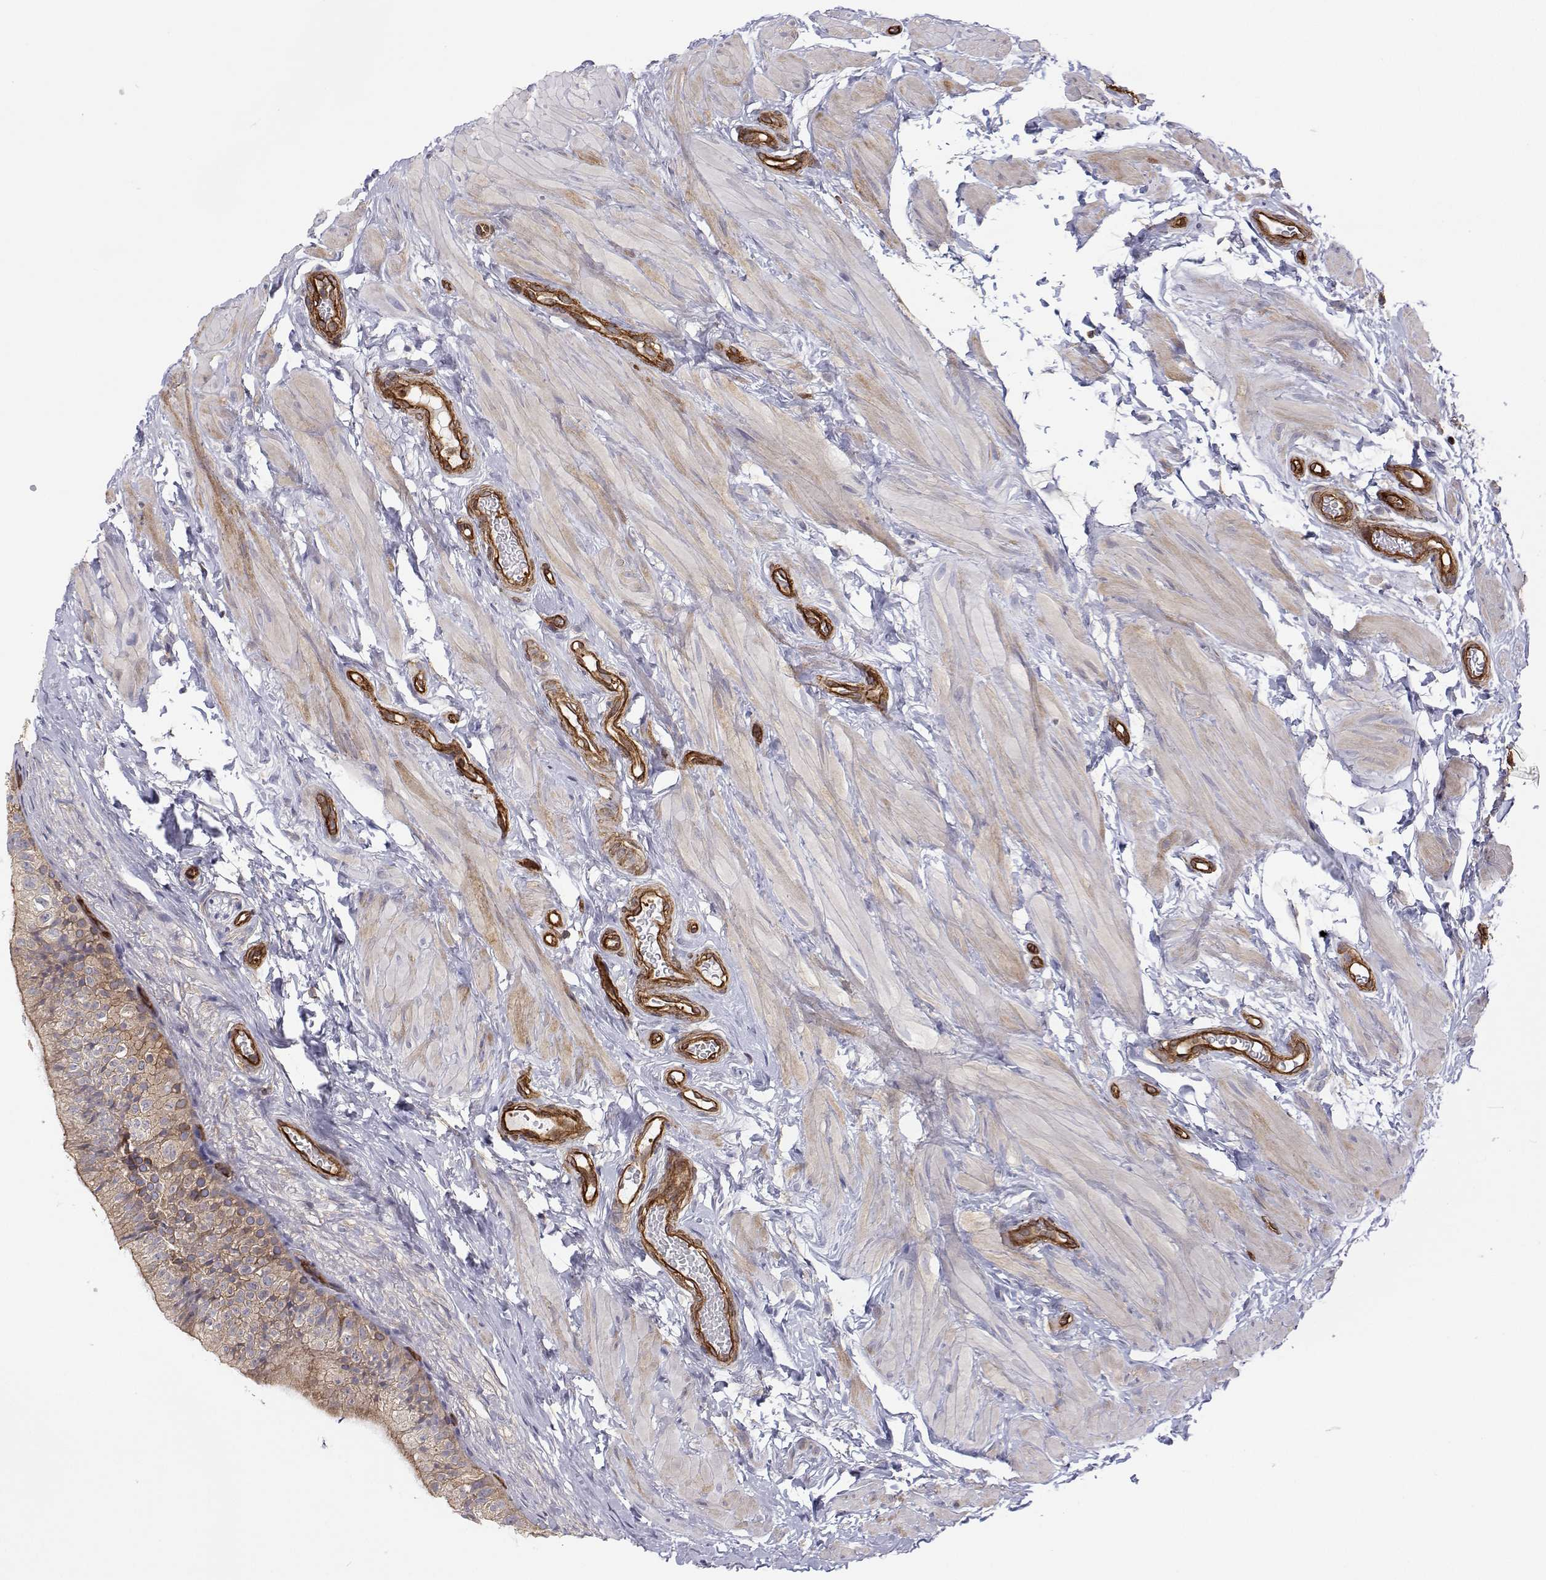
{"staining": {"intensity": "weak", "quantity": "25%-75%", "location": "cytoplasmic/membranous"}, "tissue": "epididymis", "cell_type": "Glandular cells", "image_type": "normal", "snomed": [{"axis": "morphology", "description": "Normal tissue, NOS"}, {"axis": "topography", "description": "Epididymis, spermatic cord, NOS"}, {"axis": "topography", "description": "Epididymis"}, {"axis": "topography", "description": "Peripheral nerve tissue"}], "caption": "Approximately 25%-75% of glandular cells in benign epididymis demonstrate weak cytoplasmic/membranous protein staining as visualized by brown immunohistochemical staining.", "gene": "MYH9", "patient": {"sex": "male", "age": 29}}